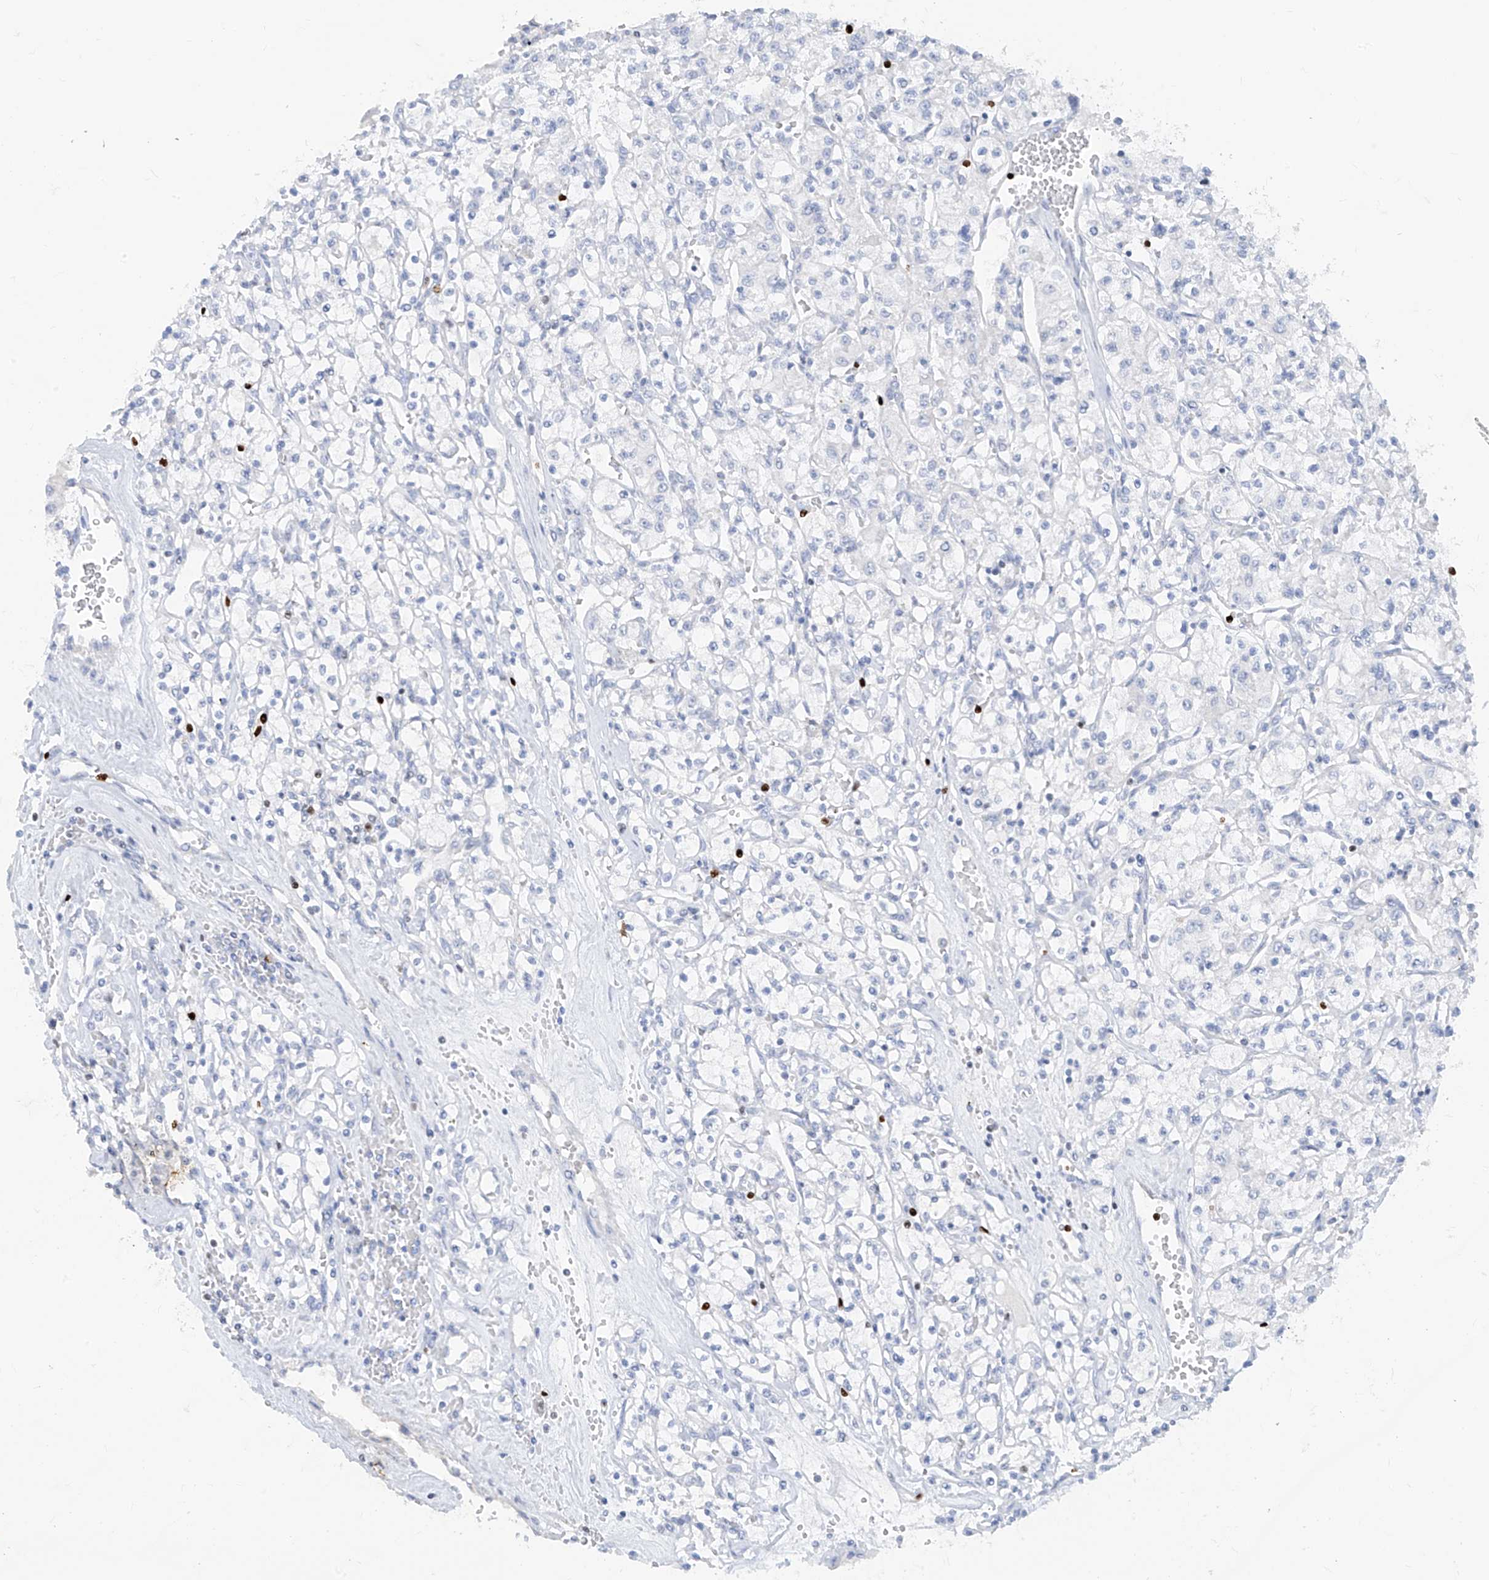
{"staining": {"intensity": "negative", "quantity": "none", "location": "none"}, "tissue": "renal cancer", "cell_type": "Tumor cells", "image_type": "cancer", "snomed": [{"axis": "morphology", "description": "Adenocarcinoma, NOS"}, {"axis": "topography", "description": "Kidney"}], "caption": "DAB immunohistochemical staining of human renal cancer displays no significant expression in tumor cells. (Immunohistochemistry (ihc), brightfield microscopy, high magnification).", "gene": "TBX21", "patient": {"sex": "female", "age": 59}}